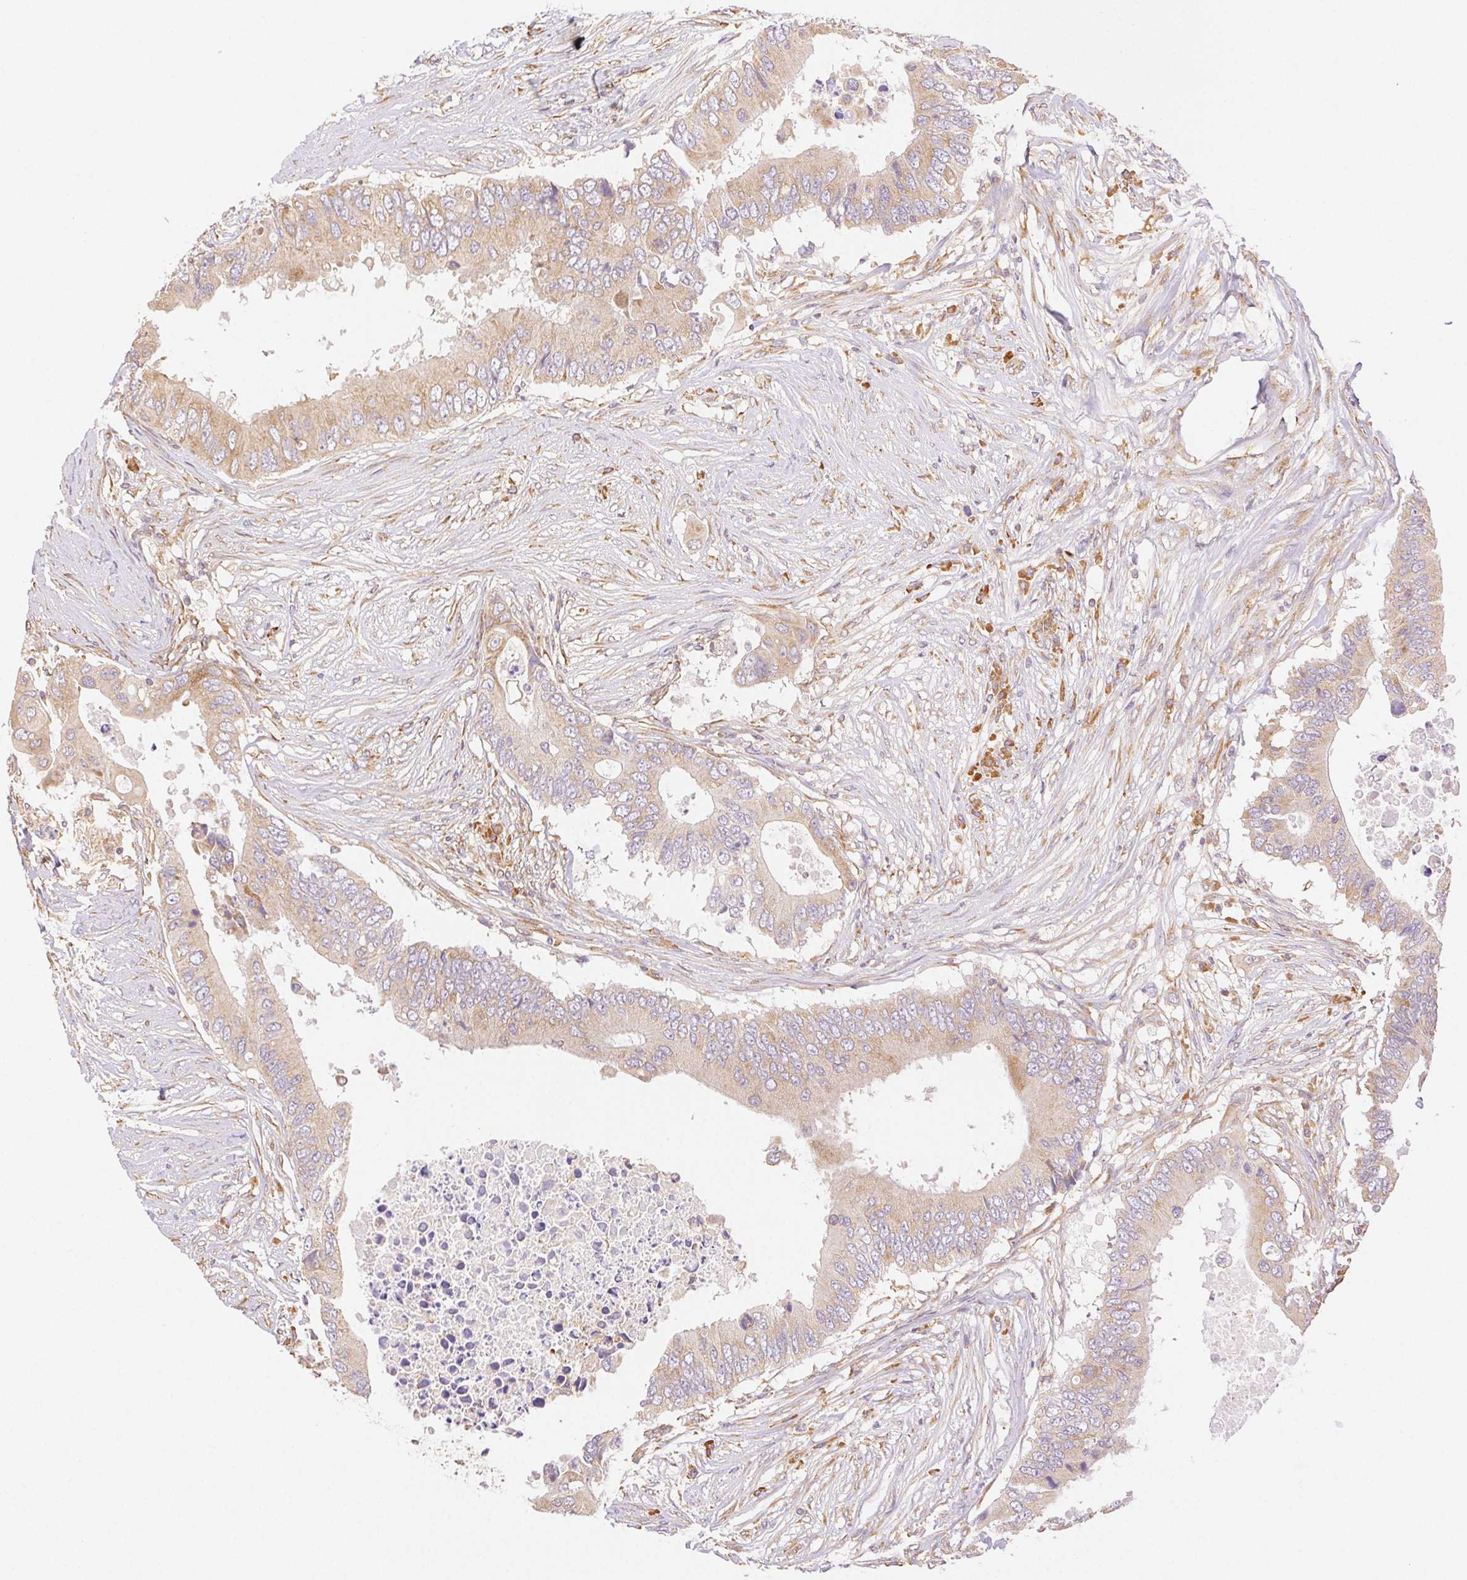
{"staining": {"intensity": "weak", "quantity": ">75%", "location": "cytoplasmic/membranous"}, "tissue": "colorectal cancer", "cell_type": "Tumor cells", "image_type": "cancer", "snomed": [{"axis": "morphology", "description": "Adenocarcinoma, NOS"}, {"axis": "topography", "description": "Colon"}], "caption": "Colorectal cancer (adenocarcinoma) stained with DAB immunohistochemistry shows low levels of weak cytoplasmic/membranous expression in approximately >75% of tumor cells.", "gene": "ENTREP1", "patient": {"sex": "male", "age": 71}}